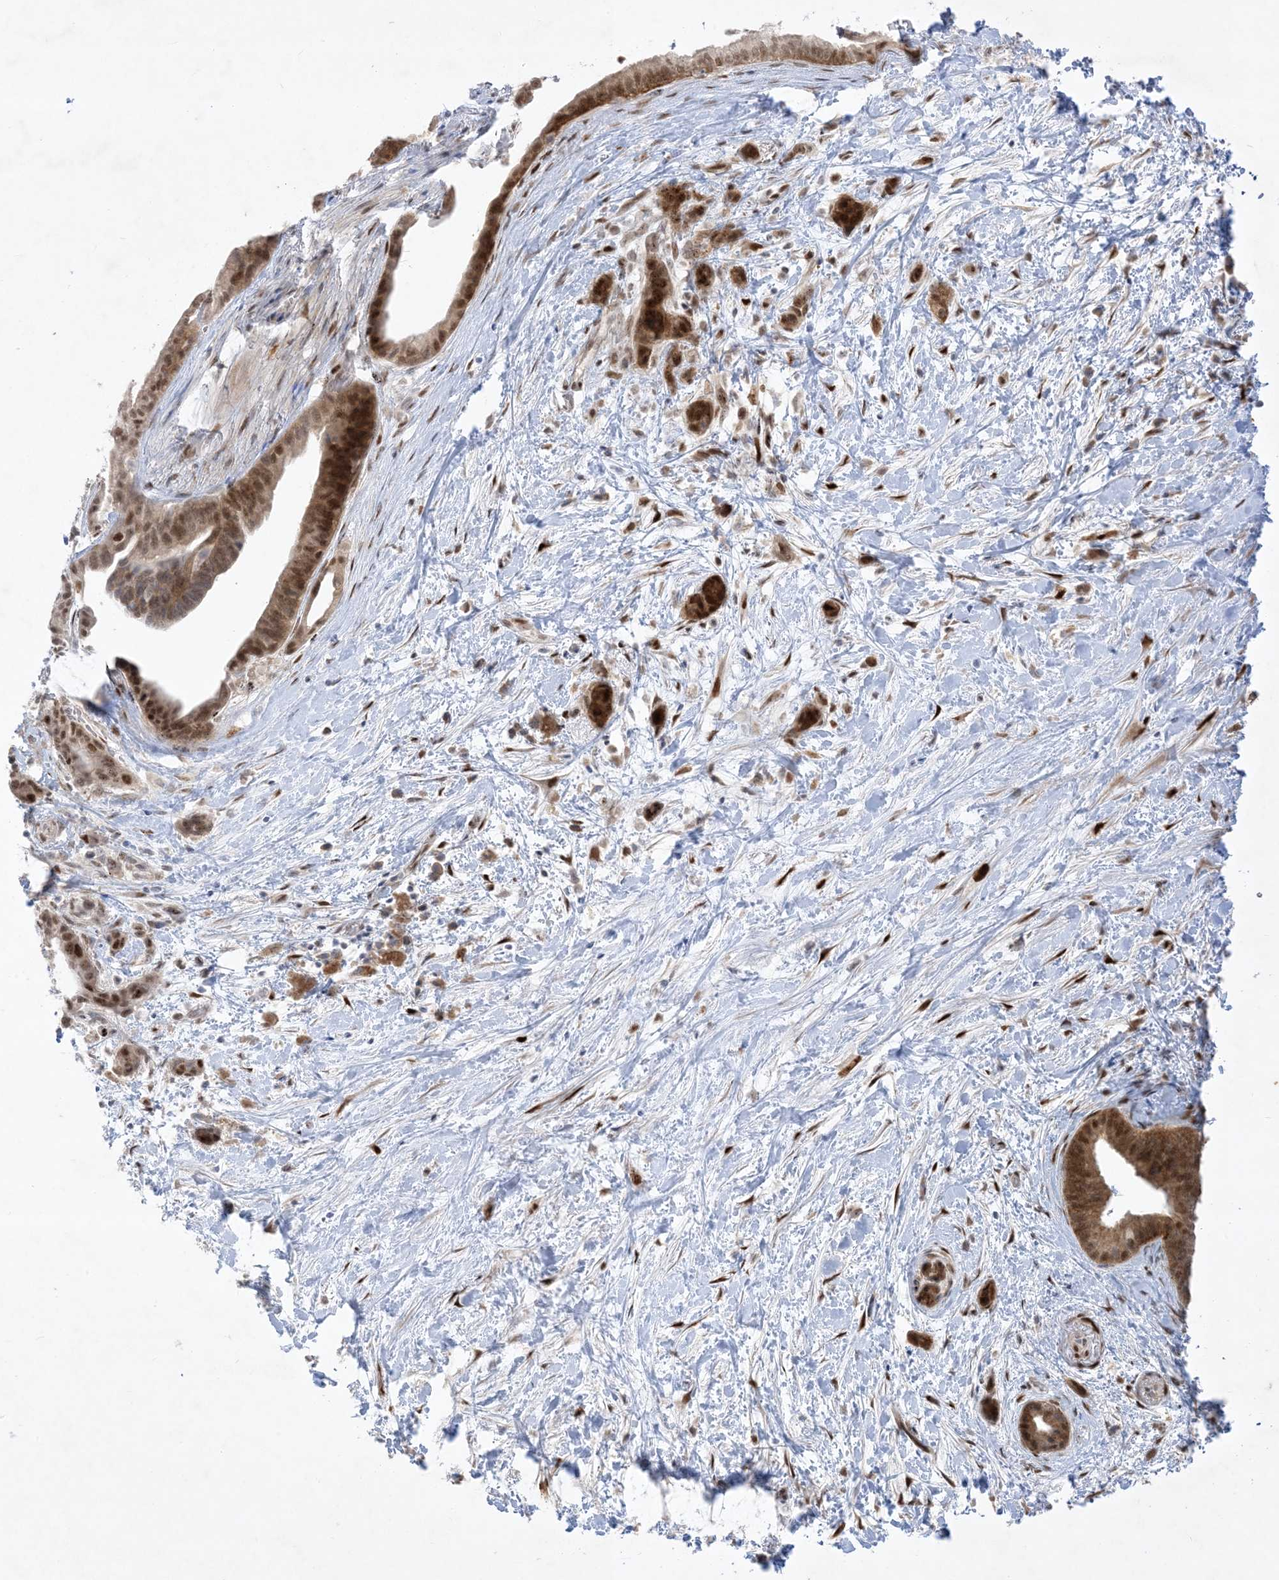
{"staining": {"intensity": "strong", "quantity": ">75%", "location": "cytoplasmic/membranous,nuclear"}, "tissue": "pancreatic cancer", "cell_type": "Tumor cells", "image_type": "cancer", "snomed": [{"axis": "morphology", "description": "Normal tissue, NOS"}, {"axis": "morphology", "description": "Adenocarcinoma, NOS"}, {"axis": "topography", "description": "Pancreas"}, {"axis": "topography", "description": "Peripheral nerve tissue"}], "caption": "This micrograph exhibits immunohistochemistry (IHC) staining of human pancreatic cancer (adenocarcinoma), with high strong cytoplasmic/membranous and nuclear expression in approximately >75% of tumor cells.", "gene": "BHLHE40", "patient": {"sex": "female", "age": 63}}